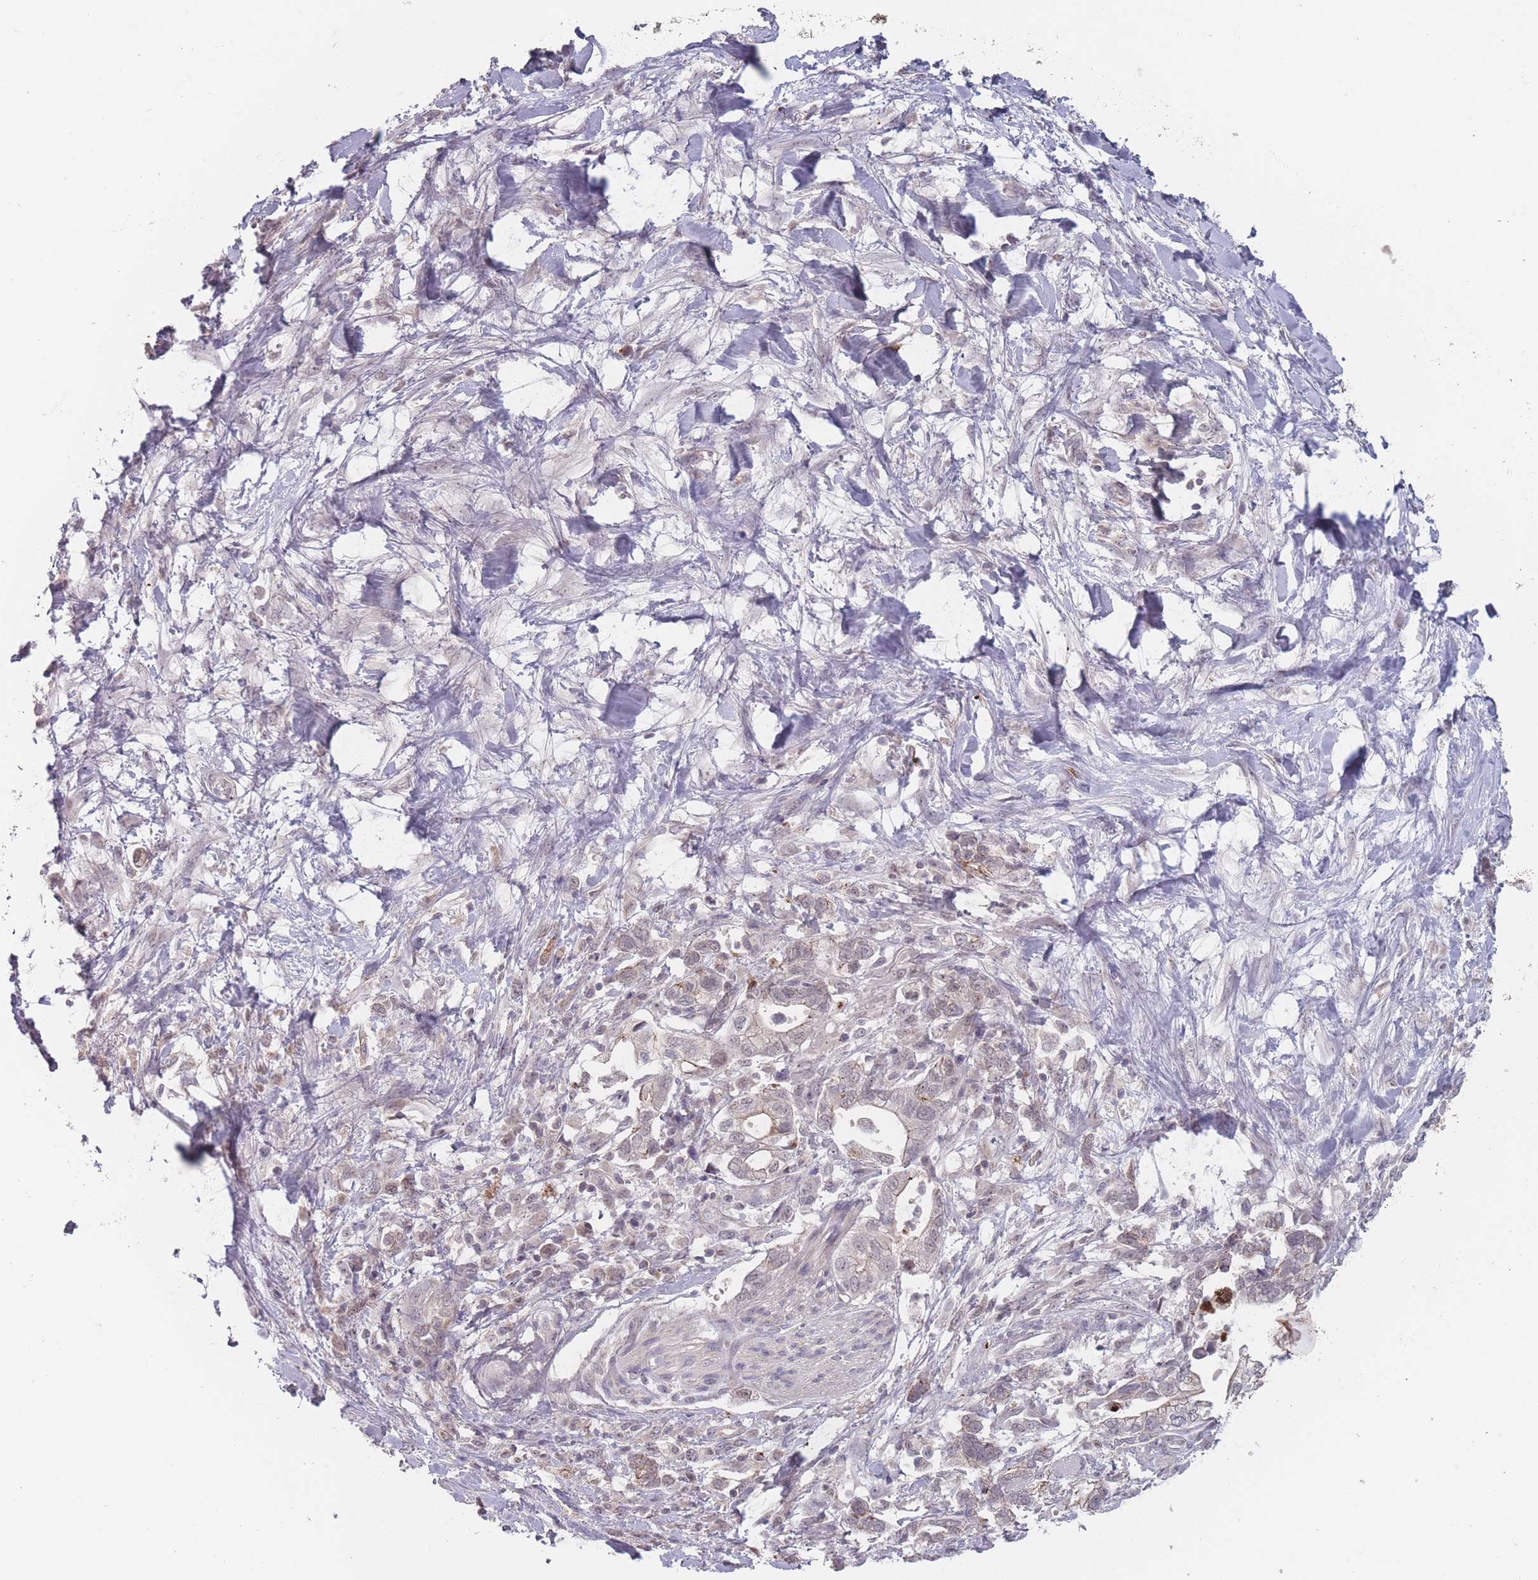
{"staining": {"intensity": "weak", "quantity": "25%-75%", "location": "nuclear"}, "tissue": "pancreatic cancer", "cell_type": "Tumor cells", "image_type": "cancer", "snomed": [{"axis": "morphology", "description": "Adenocarcinoma, NOS"}, {"axis": "topography", "description": "Pancreas"}], "caption": "IHC (DAB (3,3'-diaminobenzidine)) staining of human pancreatic cancer shows weak nuclear protein positivity in approximately 25%-75% of tumor cells.", "gene": "TMEM232", "patient": {"sex": "male", "age": 70}}